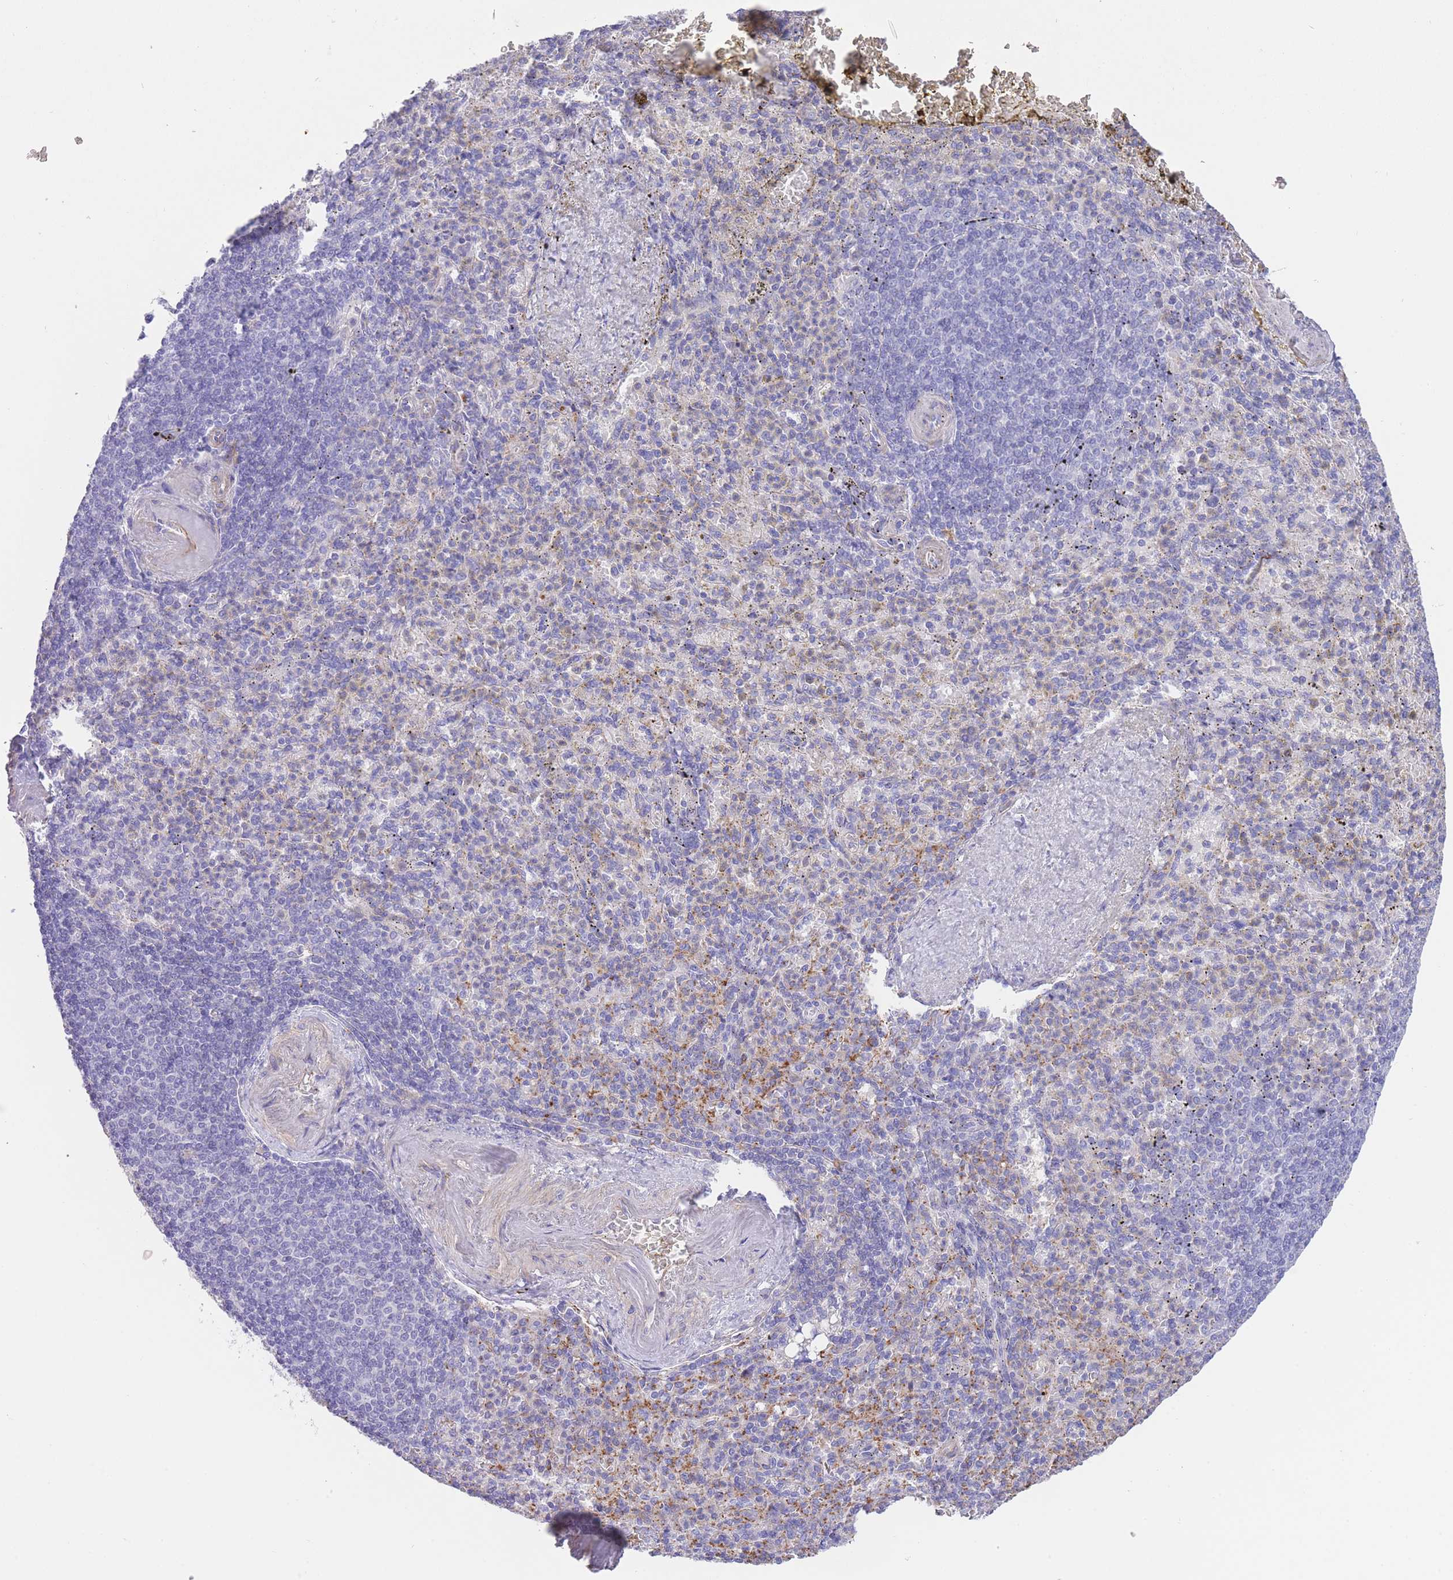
{"staining": {"intensity": "negative", "quantity": "none", "location": "none"}, "tissue": "spleen", "cell_type": "Cells in red pulp", "image_type": "normal", "snomed": [{"axis": "morphology", "description": "Normal tissue, NOS"}, {"axis": "topography", "description": "Spleen"}], "caption": "IHC of benign spleen displays no positivity in cells in red pulp. (Brightfield microscopy of DAB (3,3'-diaminobenzidine) immunohistochemistry (IHC) at high magnification).", "gene": "ENSG00000289258", "patient": {"sex": "female", "age": 74}}